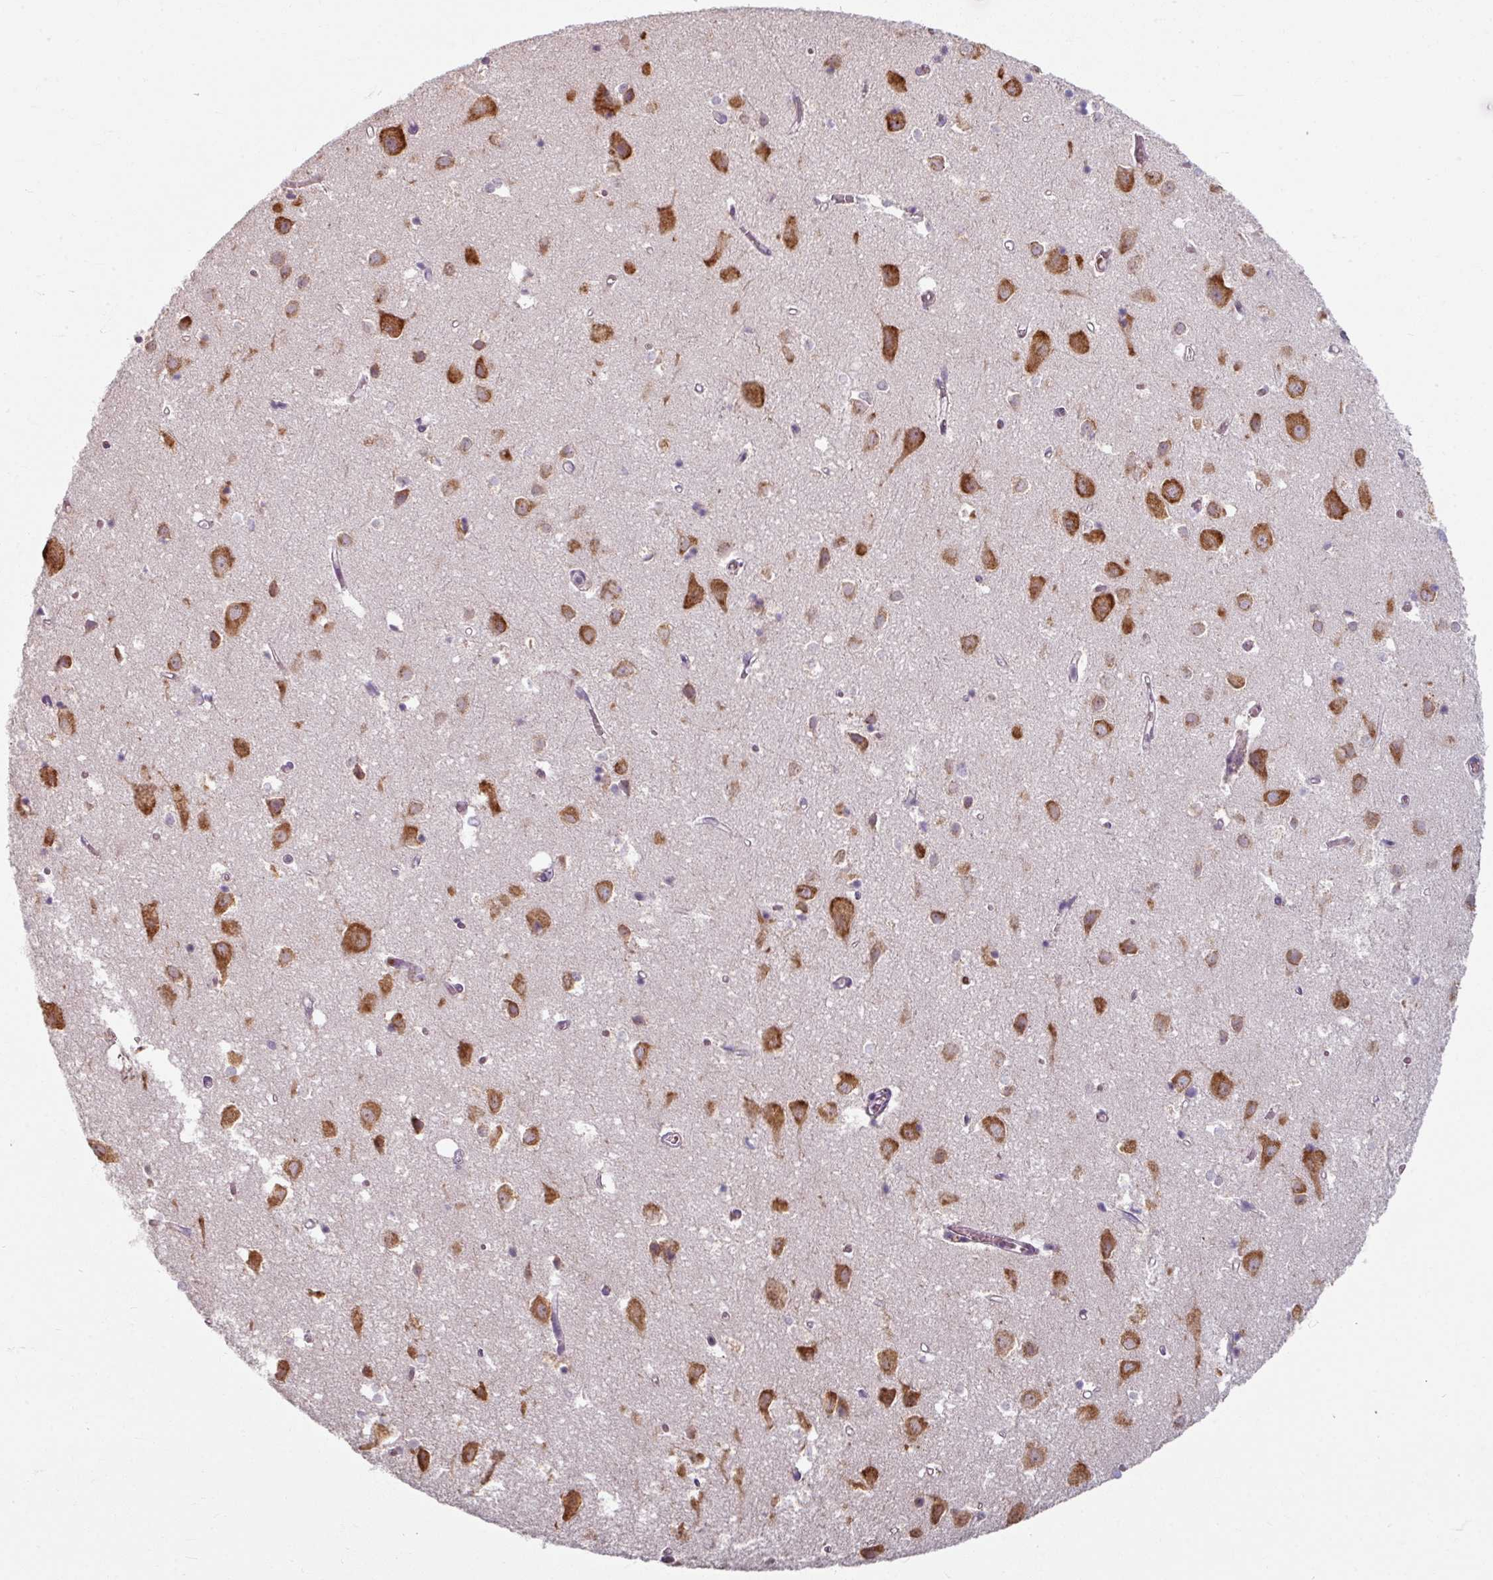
{"staining": {"intensity": "moderate", "quantity": "<25%", "location": "cytoplasmic/membranous"}, "tissue": "cerebral cortex", "cell_type": "Endothelial cells", "image_type": "normal", "snomed": [{"axis": "morphology", "description": "Normal tissue, NOS"}, {"axis": "topography", "description": "Cerebral cortex"}], "caption": "Endothelial cells display moderate cytoplasmic/membranous expression in approximately <25% of cells in unremarkable cerebral cortex.", "gene": "KMT5C", "patient": {"sex": "male", "age": 70}}